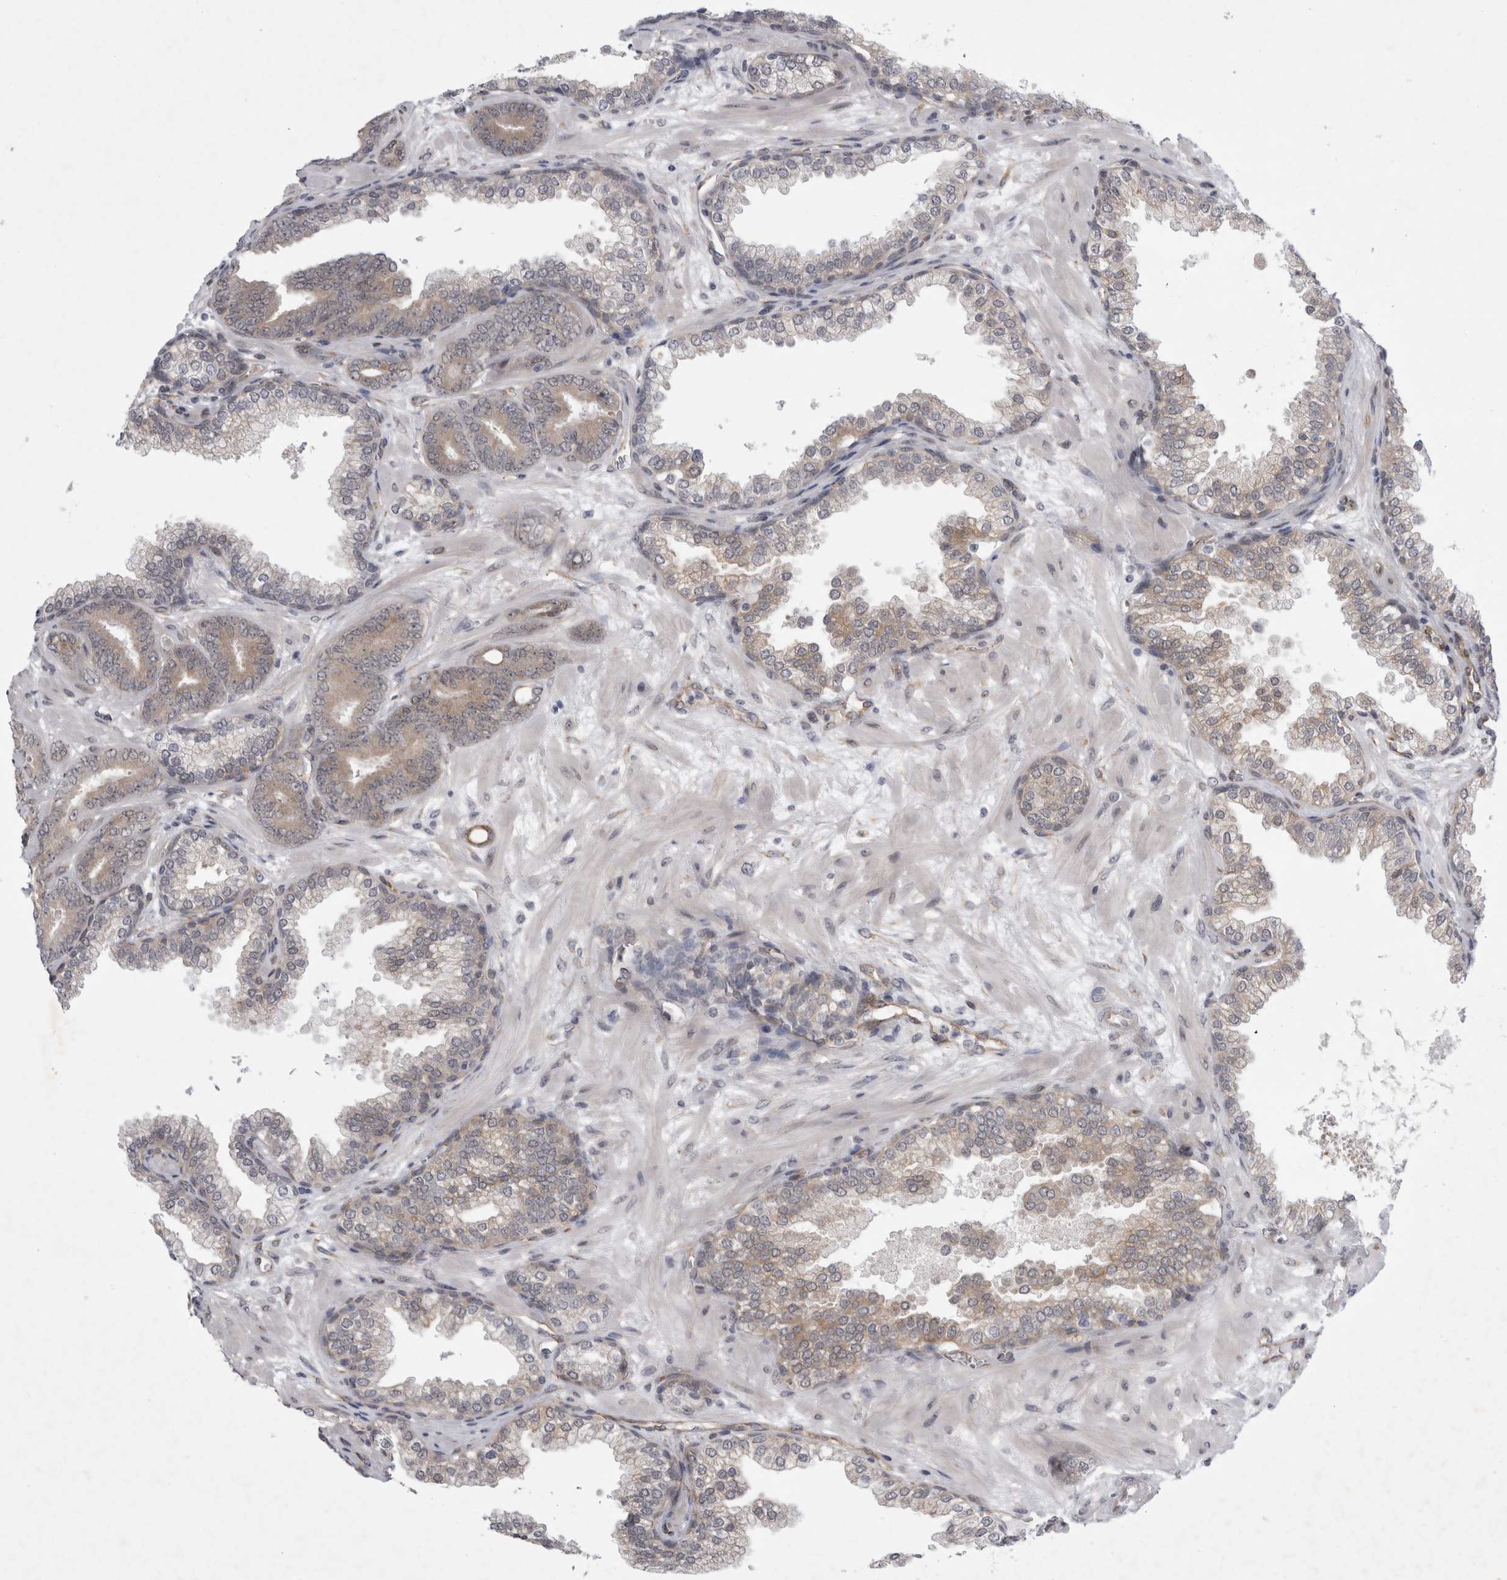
{"staining": {"intensity": "weak", "quantity": ">75%", "location": "cytoplasmic/membranous"}, "tissue": "prostate cancer", "cell_type": "Tumor cells", "image_type": "cancer", "snomed": [{"axis": "morphology", "description": "Adenocarcinoma, Low grade"}, {"axis": "topography", "description": "Prostate"}], "caption": "Prostate cancer (low-grade adenocarcinoma) stained for a protein demonstrates weak cytoplasmic/membranous positivity in tumor cells. (Brightfield microscopy of DAB IHC at high magnification).", "gene": "PARP11", "patient": {"sex": "male", "age": 62}}